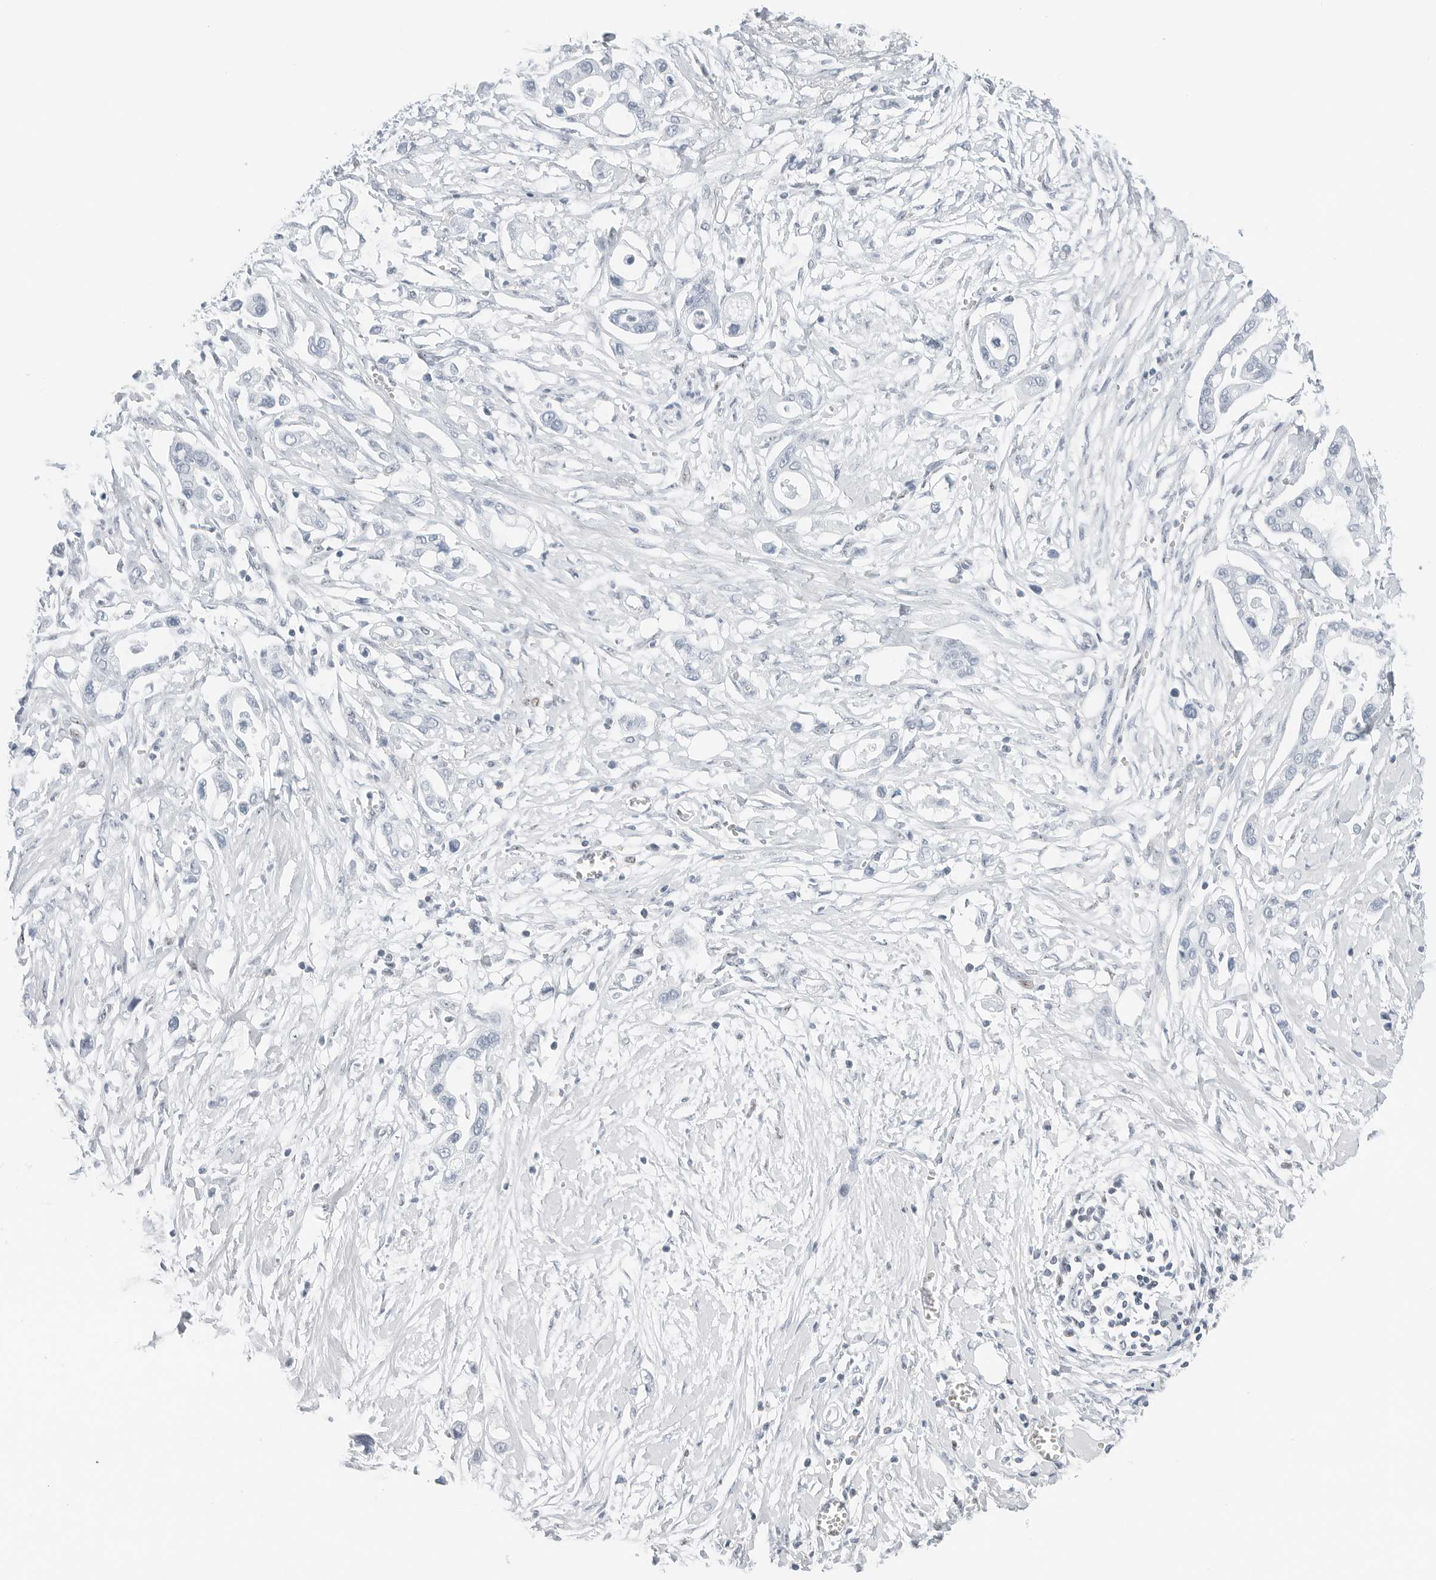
{"staining": {"intensity": "negative", "quantity": "none", "location": "none"}, "tissue": "pancreatic cancer", "cell_type": "Tumor cells", "image_type": "cancer", "snomed": [{"axis": "morphology", "description": "Adenocarcinoma, NOS"}, {"axis": "topography", "description": "Pancreas"}], "caption": "Pancreatic cancer stained for a protein using immunohistochemistry (IHC) displays no positivity tumor cells.", "gene": "NTMT2", "patient": {"sex": "male", "age": 68}}